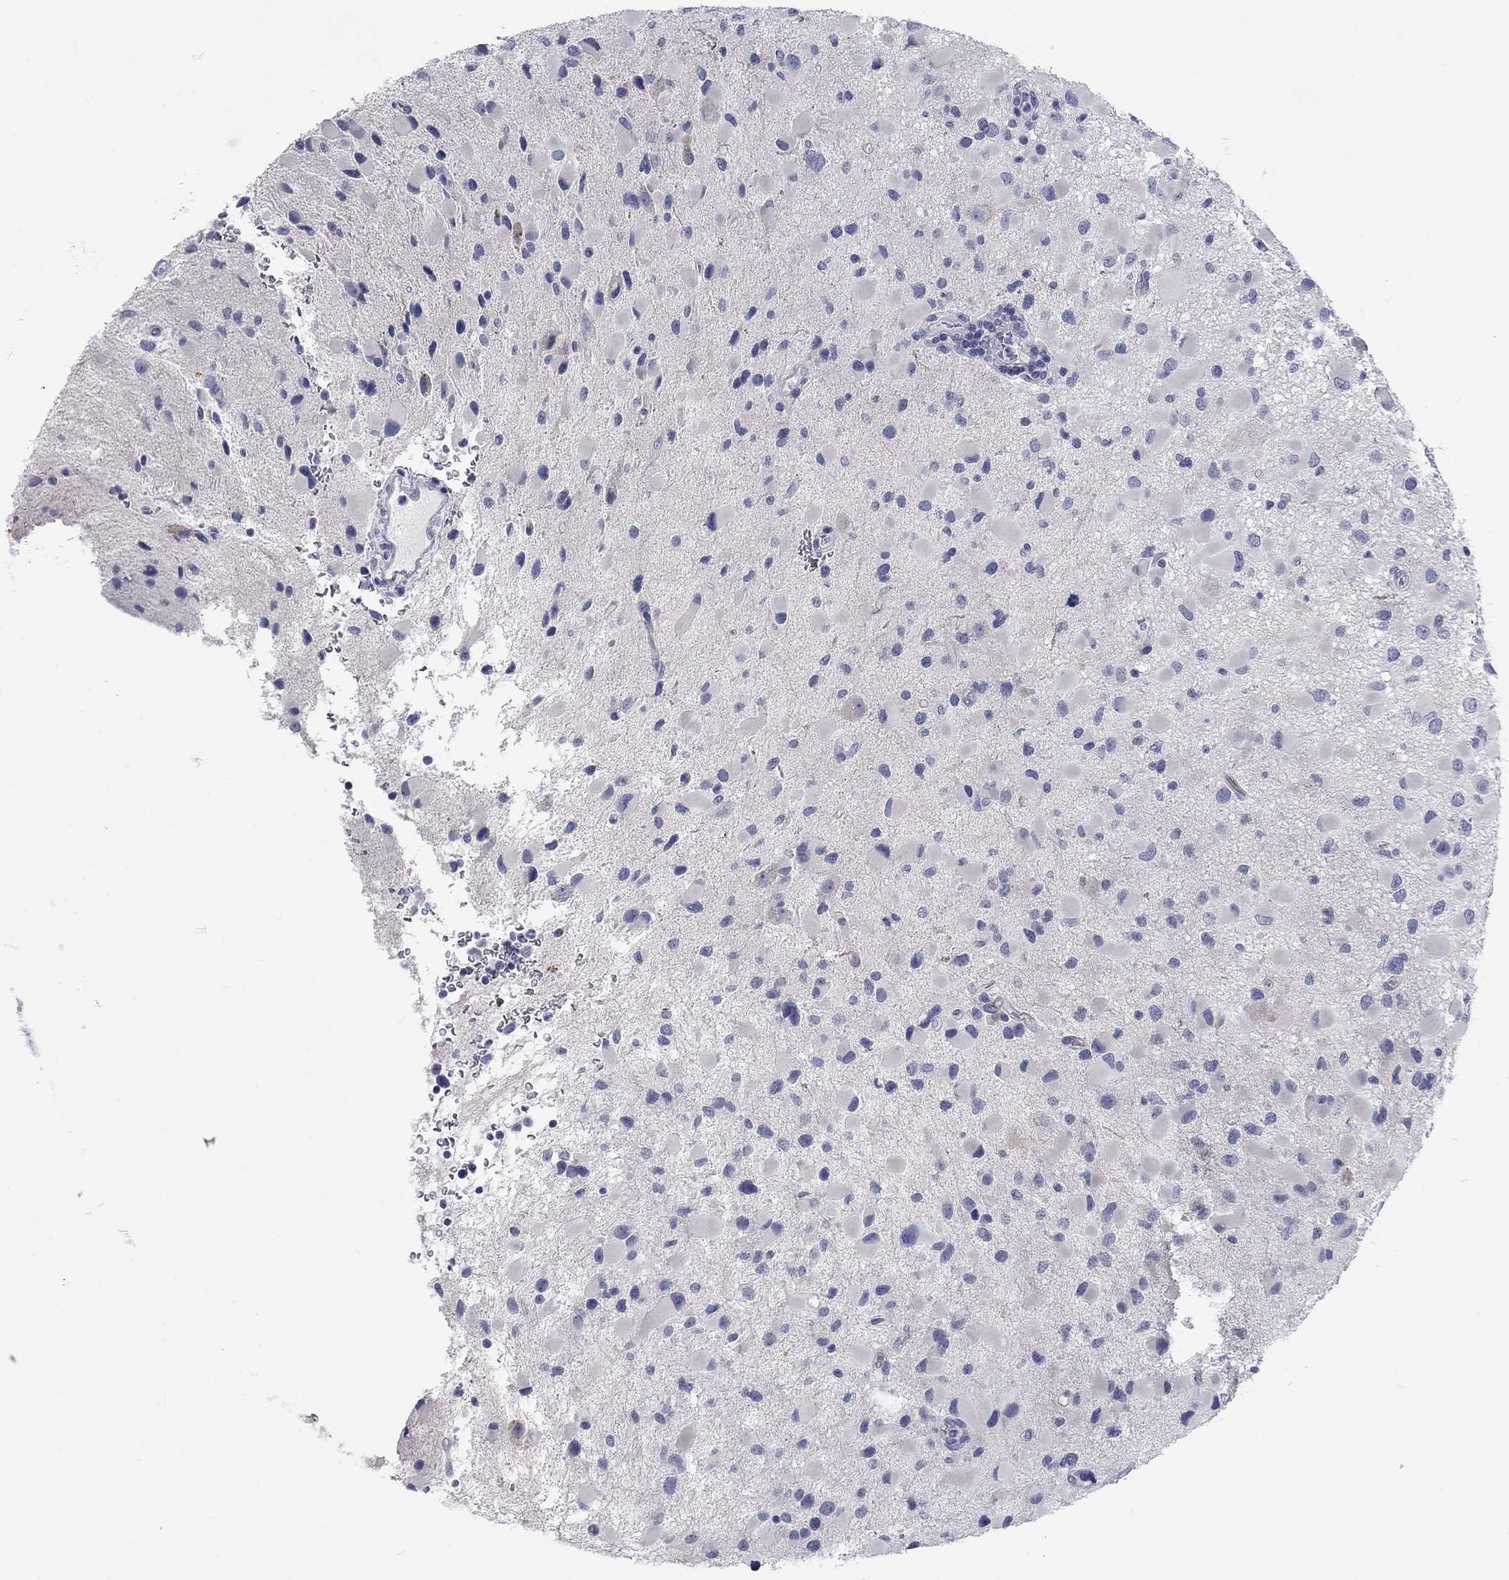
{"staining": {"intensity": "negative", "quantity": "none", "location": "none"}, "tissue": "glioma", "cell_type": "Tumor cells", "image_type": "cancer", "snomed": [{"axis": "morphology", "description": "Glioma, malignant, Low grade"}, {"axis": "topography", "description": "Brain"}], "caption": "A high-resolution histopathology image shows immunohistochemistry staining of malignant low-grade glioma, which displays no significant staining in tumor cells.", "gene": "CALB1", "patient": {"sex": "female", "age": 32}}